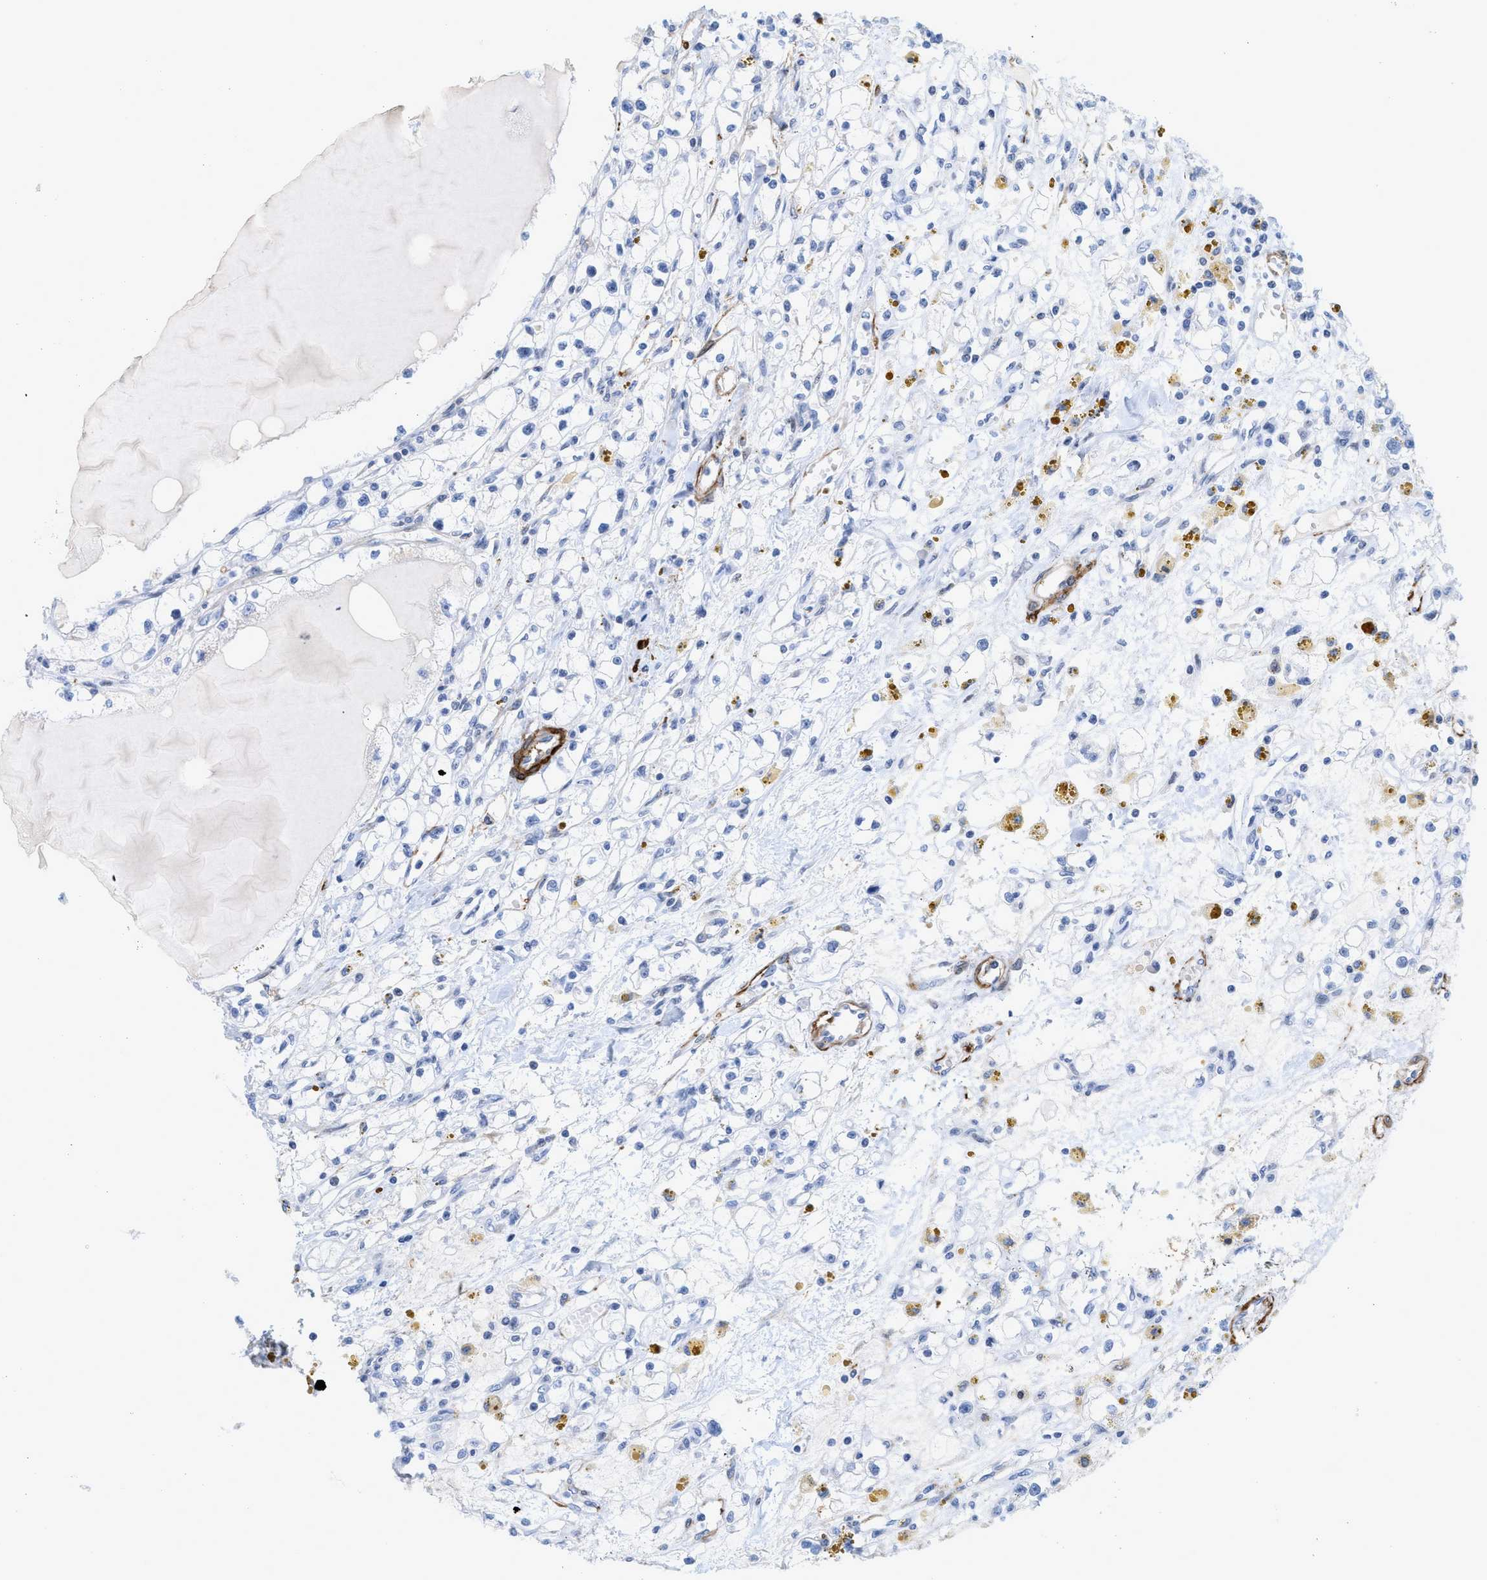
{"staining": {"intensity": "negative", "quantity": "none", "location": "none"}, "tissue": "renal cancer", "cell_type": "Tumor cells", "image_type": "cancer", "snomed": [{"axis": "morphology", "description": "Adenocarcinoma, NOS"}, {"axis": "topography", "description": "Kidney"}], "caption": "Adenocarcinoma (renal) was stained to show a protein in brown. There is no significant staining in tumor cells.", "gene": "TAGLN", "patient": {"sex": "male", "age": 56}}